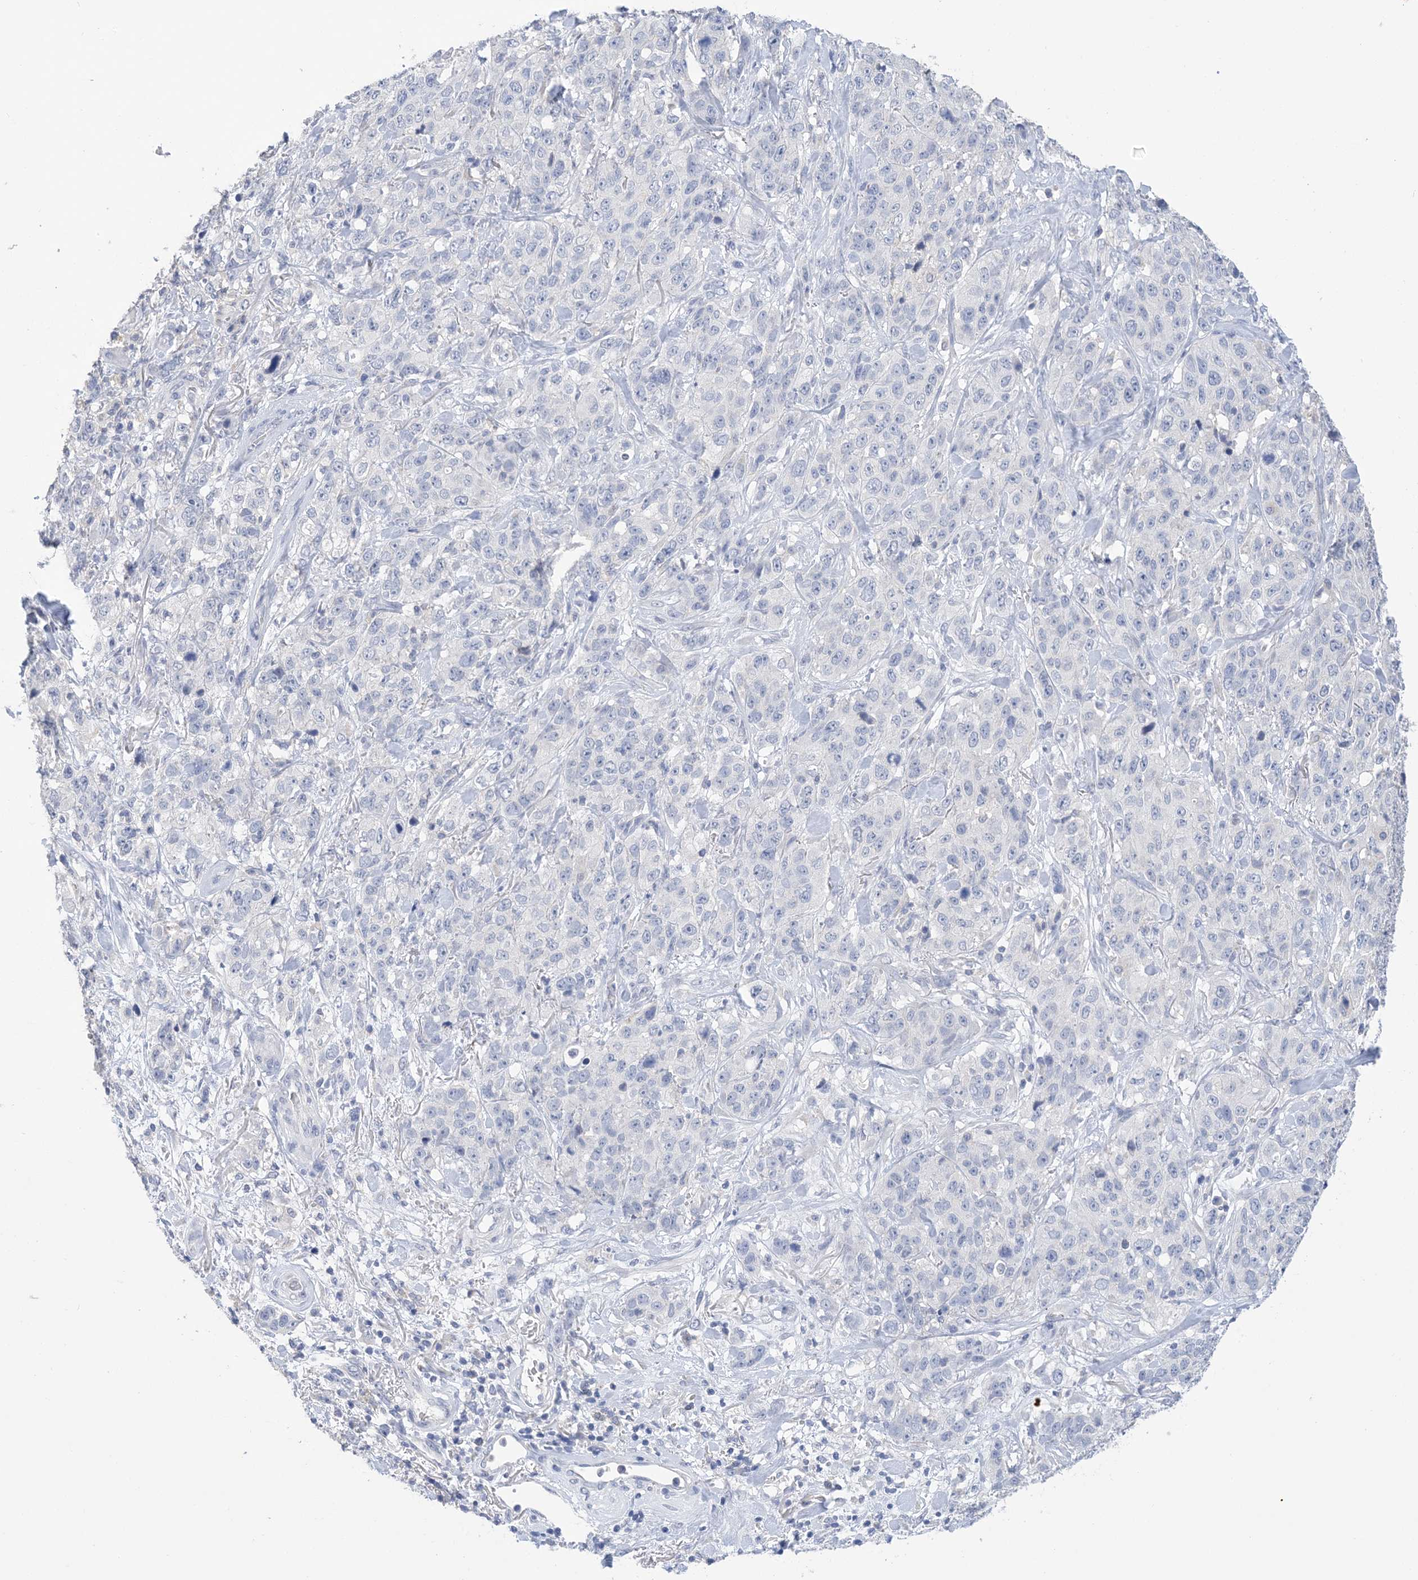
{"staining": {"intensity": "negative", "quantity": "none", "location": "none"}, "tissue": "stomach cancer", "cell_type": "Tumor cells", "image_type": "cancer", "snomed": [{"axis": "morphology", "description": "Adenocarcinoma, NOS"}, {"axis": "topography", "description": "Stomach"}], "caption": "Tumor cells are negative for brown protein staining in stomach cancer.", "gene": "DSC3", "patient": {"sex": "male", "age": 48}}